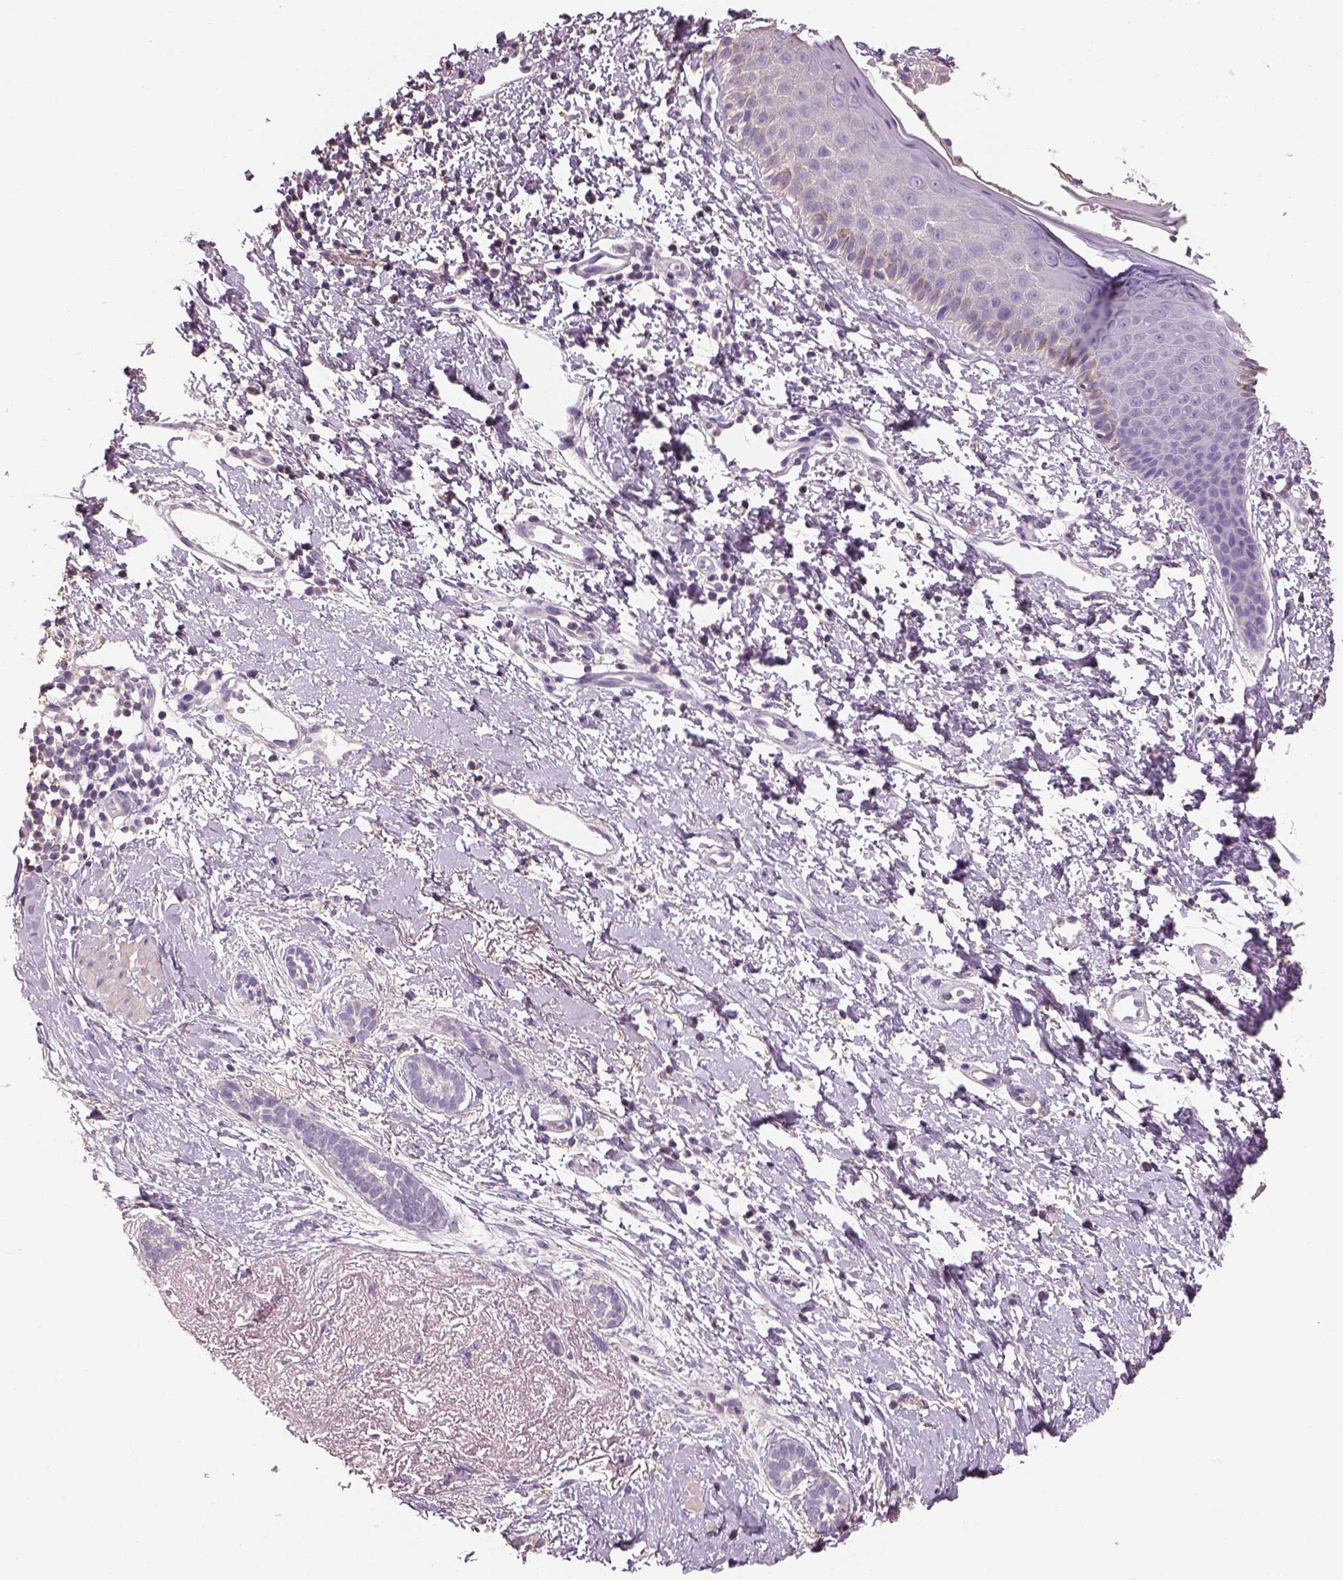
{"staining": {"intensity": "negative", "quantity": "none", "location": "none"}, "tissue": "skin cancer", "cell_type": "Tumor cells", "image_type": "cancer", "snomed": [{"axis": "morphology", "description": "Normal tissue, NOS"}, {"axis": "morphology", "description": "Basal cell carcinoma"}, {"axis": "topography", "description": "Skin"}], "caption": "Histopathology image shows no protein staining in tumor cells of skin cancer tissue.", "gene": "OTUD6A", "patient": {"sex": "male", "age": 84}}